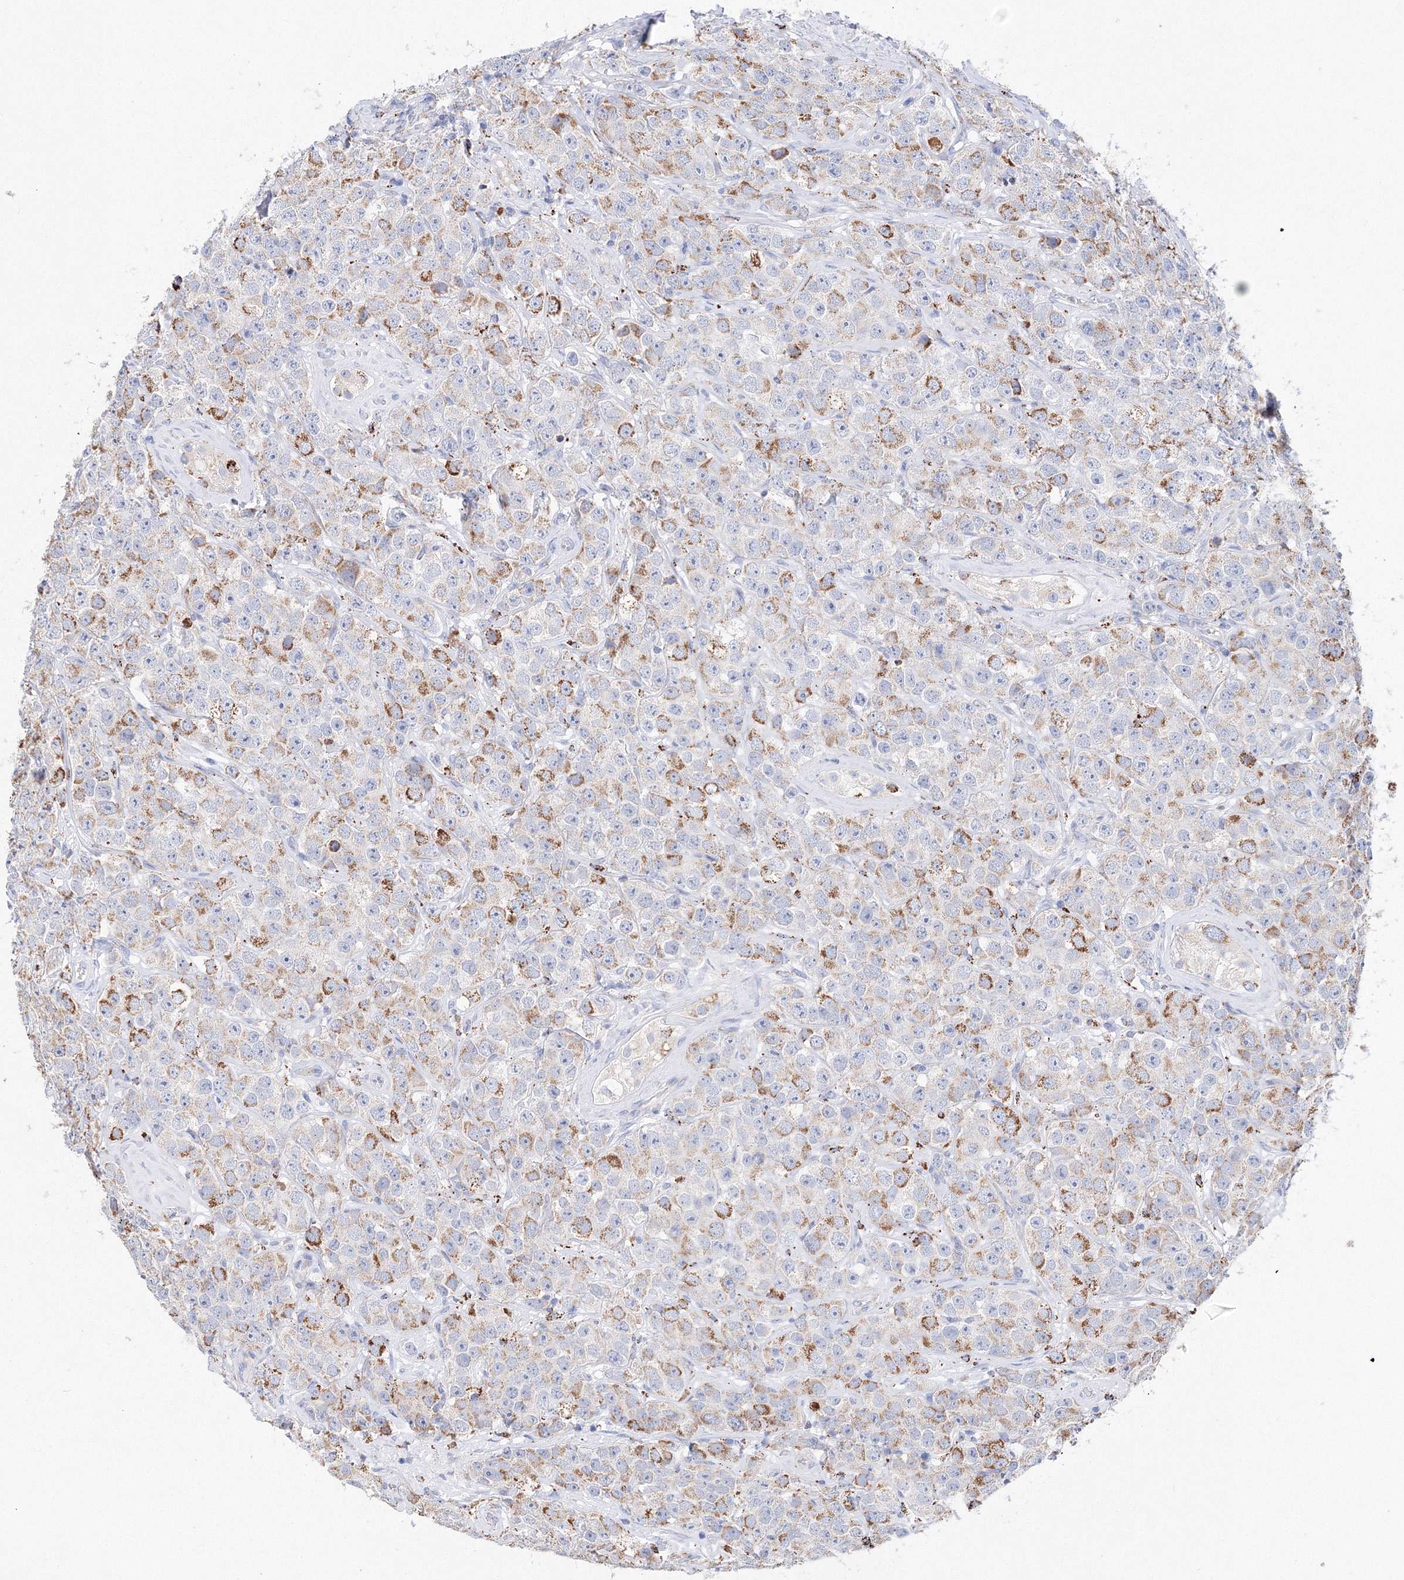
{"staining": {"intensity": "moderate", "quantity": ">75%", "location": "cytoplasmic/membranous"}, "tissue": "testis cancer", "cell_type": "Tumor cells", "image_type": "cancer", "snomed": [{"axis": "morphology", "description": "Seminoma, NOS"}, {"axis": "topography", "description": "Testis"}], "caption": "The histopathology image exhibits staining of testis seminoma, revealing moderate cytoplasmic/membranous protein positivity (brown color) within tumor cells. Using DAB (3,3'-diaminobenzidine) (brown) and hematoxylin (blue) stains, captured at high magnification using brightfield microscopy.", "gene": "MERTK", "patient": {"sex": "male", "age": 28}}